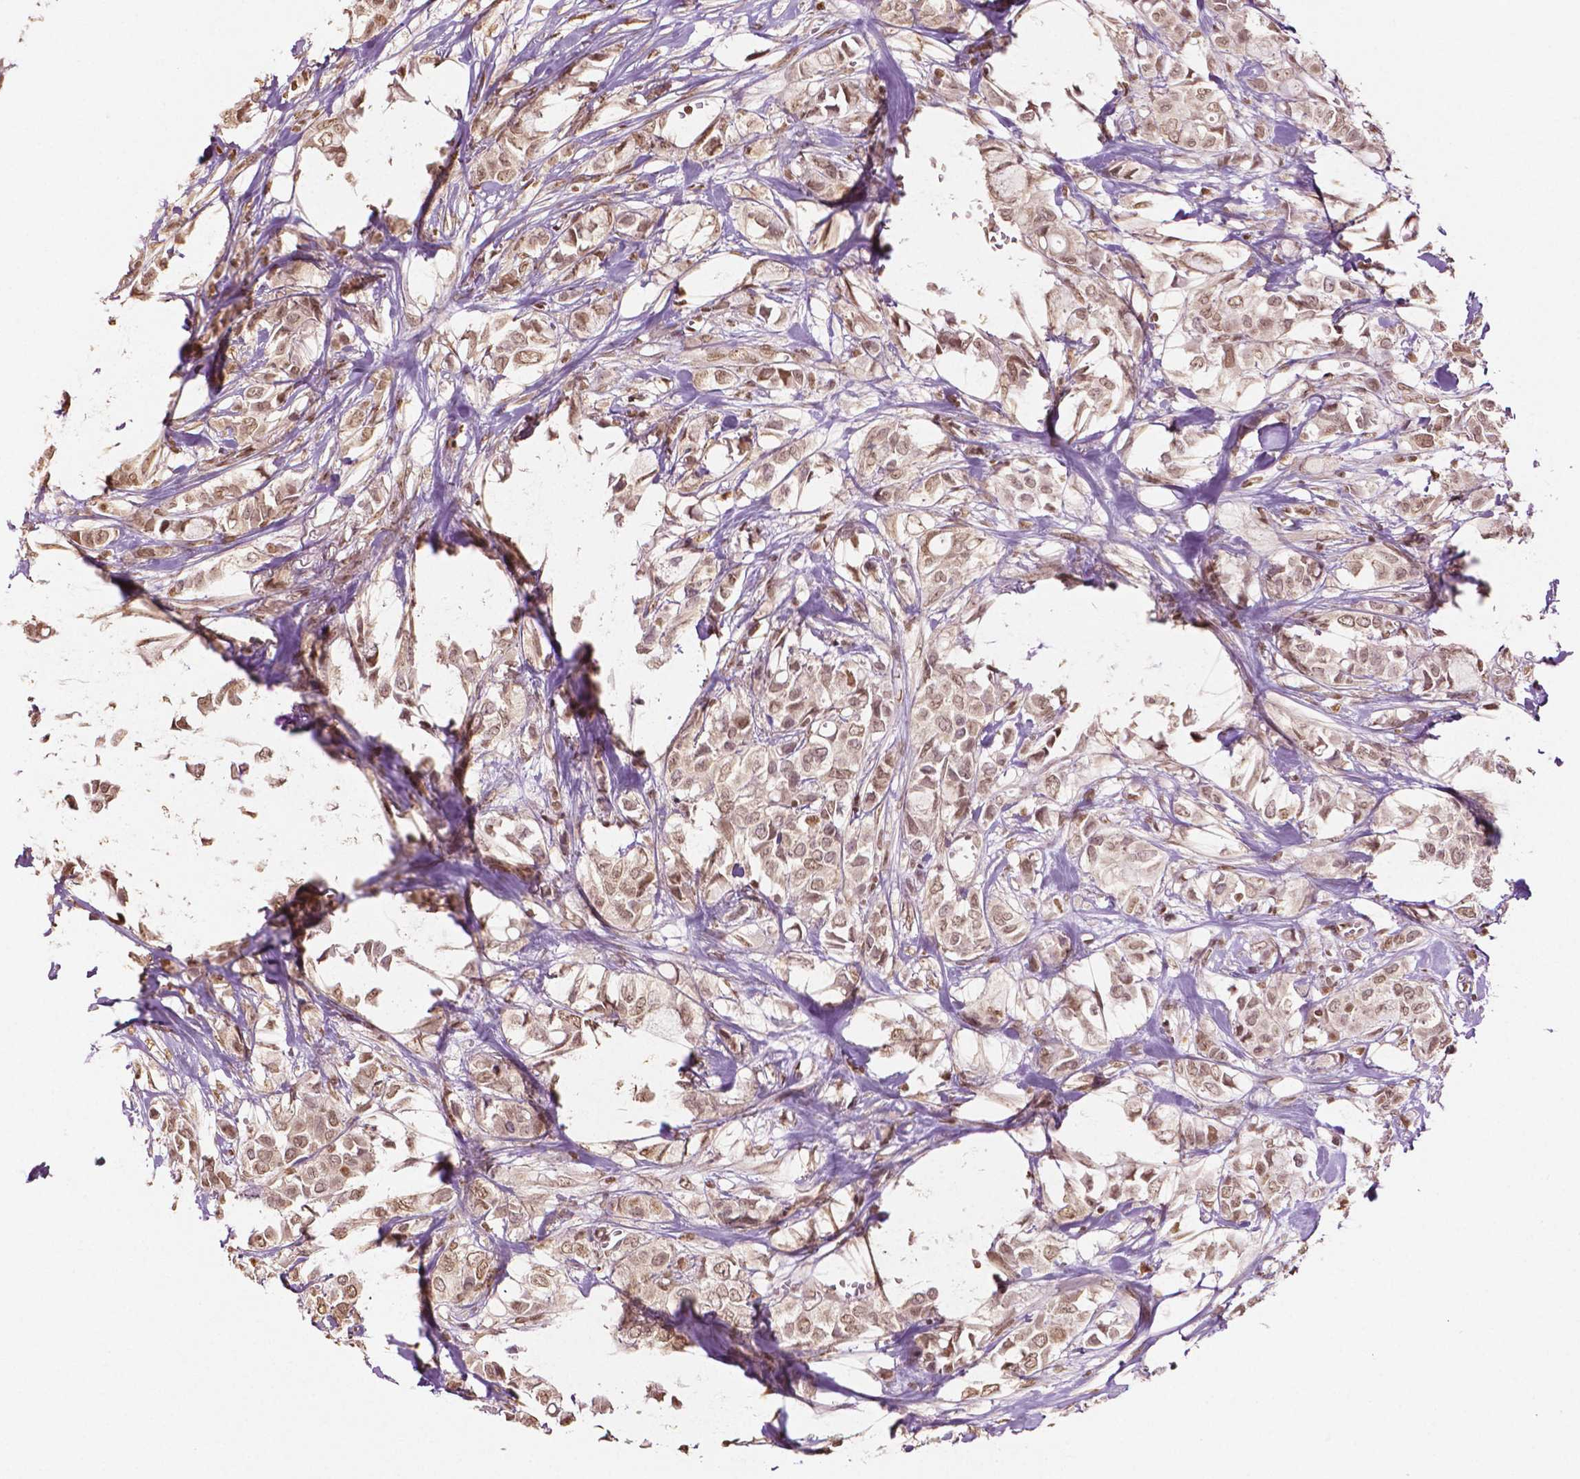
{"staining": {"intensity": "moderate", "quantity": ">75%", "location": "nuclear"}, "tissue": "breast cancer", "cell_type": "Tumor cells", "image_type": "cancer", "snomed": [{"axis": "morphology", "description": "Duct carcinoma"}, {"axis": "topography", "description": "Breast"}], "caption": "Immunohistochemistry (IHC) of human breast cancer reveals medium levels of moderate nuclear expression in about >75% of tumor cells. (DAB (3,3'-diaminobenzidine) IHC with brightfield microscopy, high magnification).", "gene": "DEK", "patient": {"sex": "female", "age": 85}}